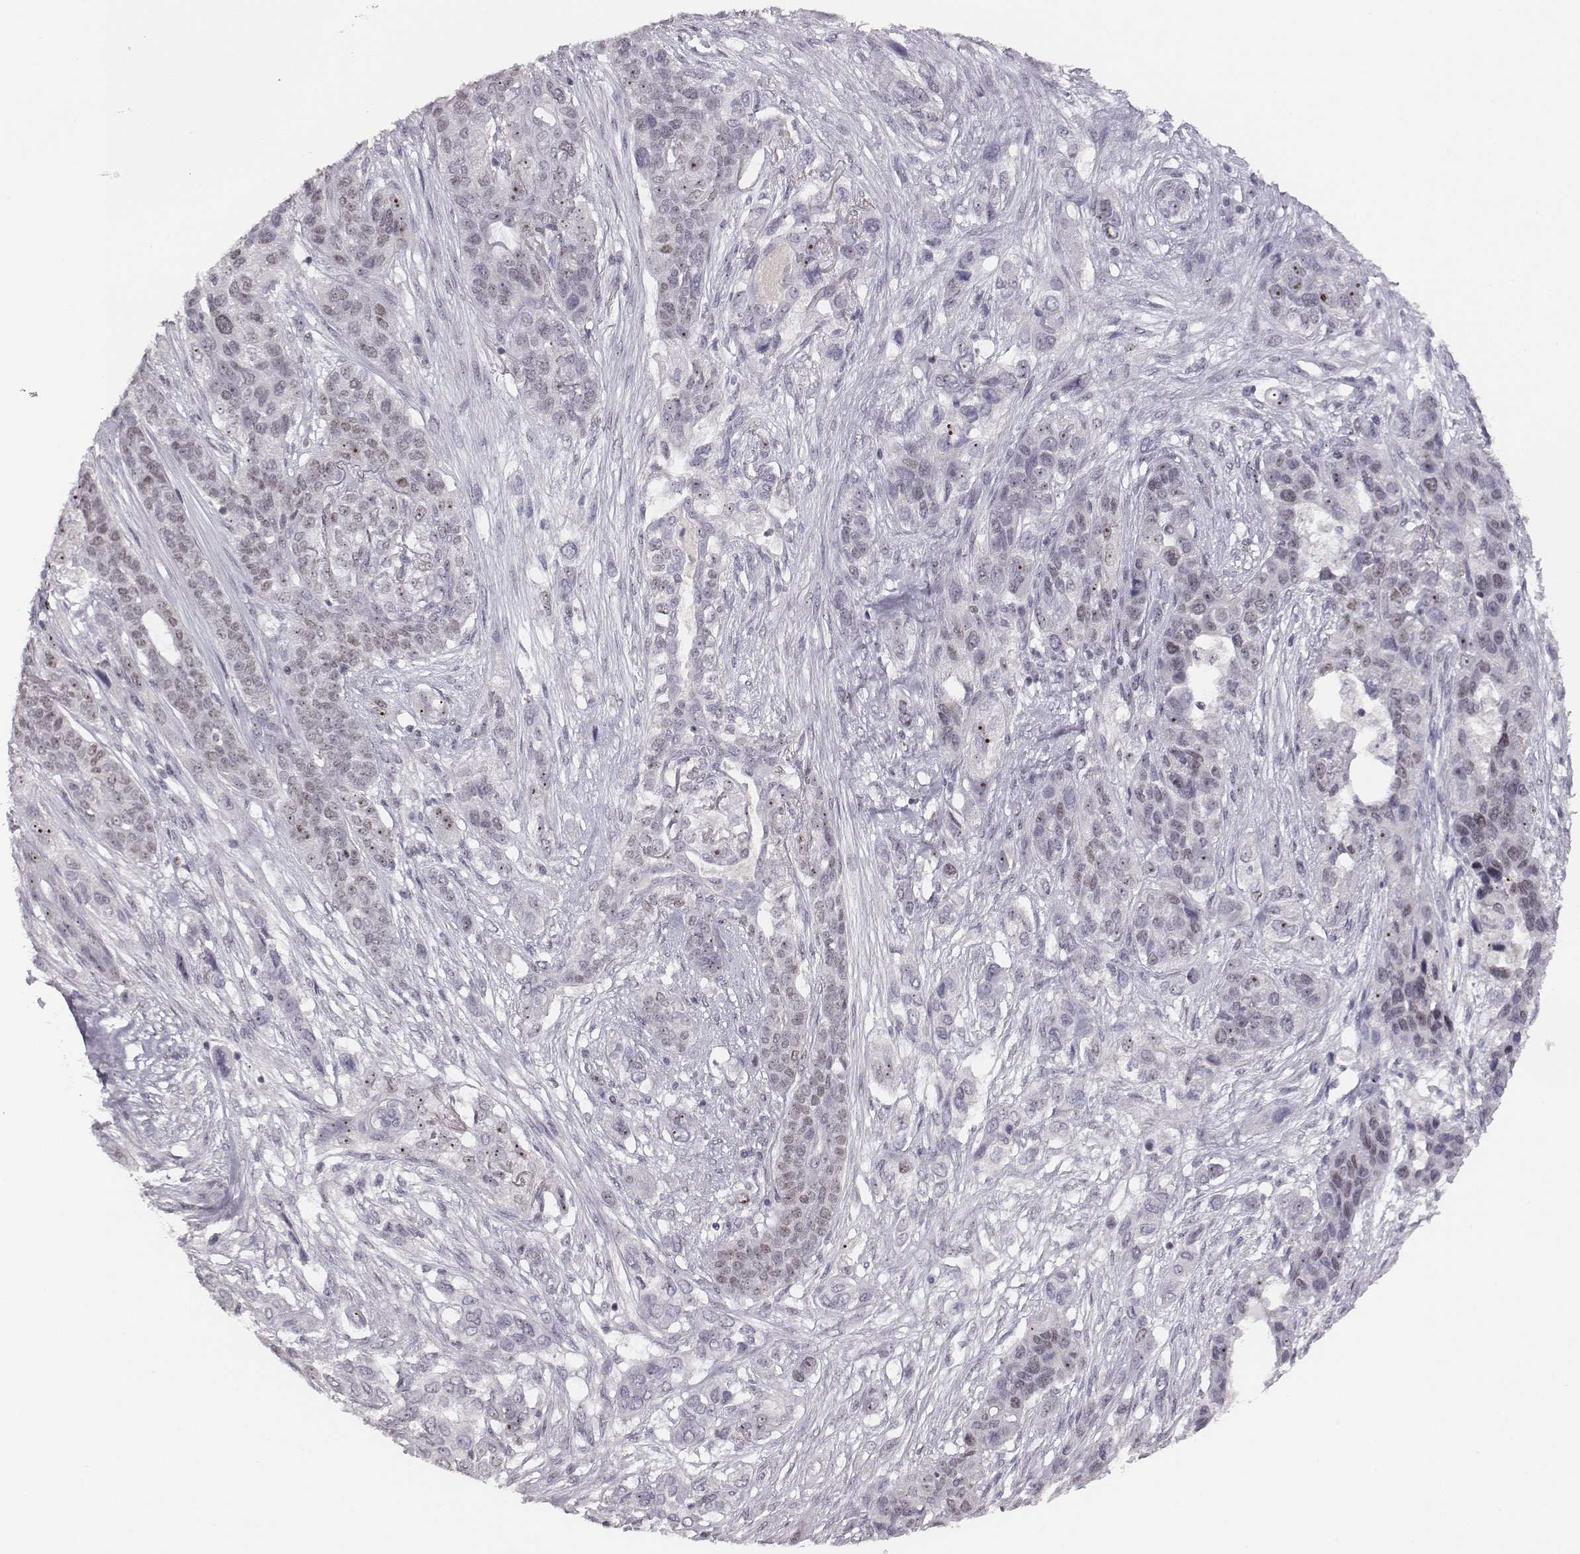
{"staining": {"intensity": "strong", "quantity": "<25%", "location": "nuclear"}, "tissue": "lung cancer", "cell_type": "Tumor cells", "image_type": "cancer", "snomed": [{"axis": "morphology", "description": "Squamous cell carcinoma, NOS"}, {"axis": "topography", "description": "Lung"}], "caption": "Protein expression by immunohistochemistry (IHC) shows strong nuclear positivity in approximately <25% of tumor cells in lung squamous cell carcinoma.", "gene": "NIFK", "patient": {"sex": "female", "age": 70}}